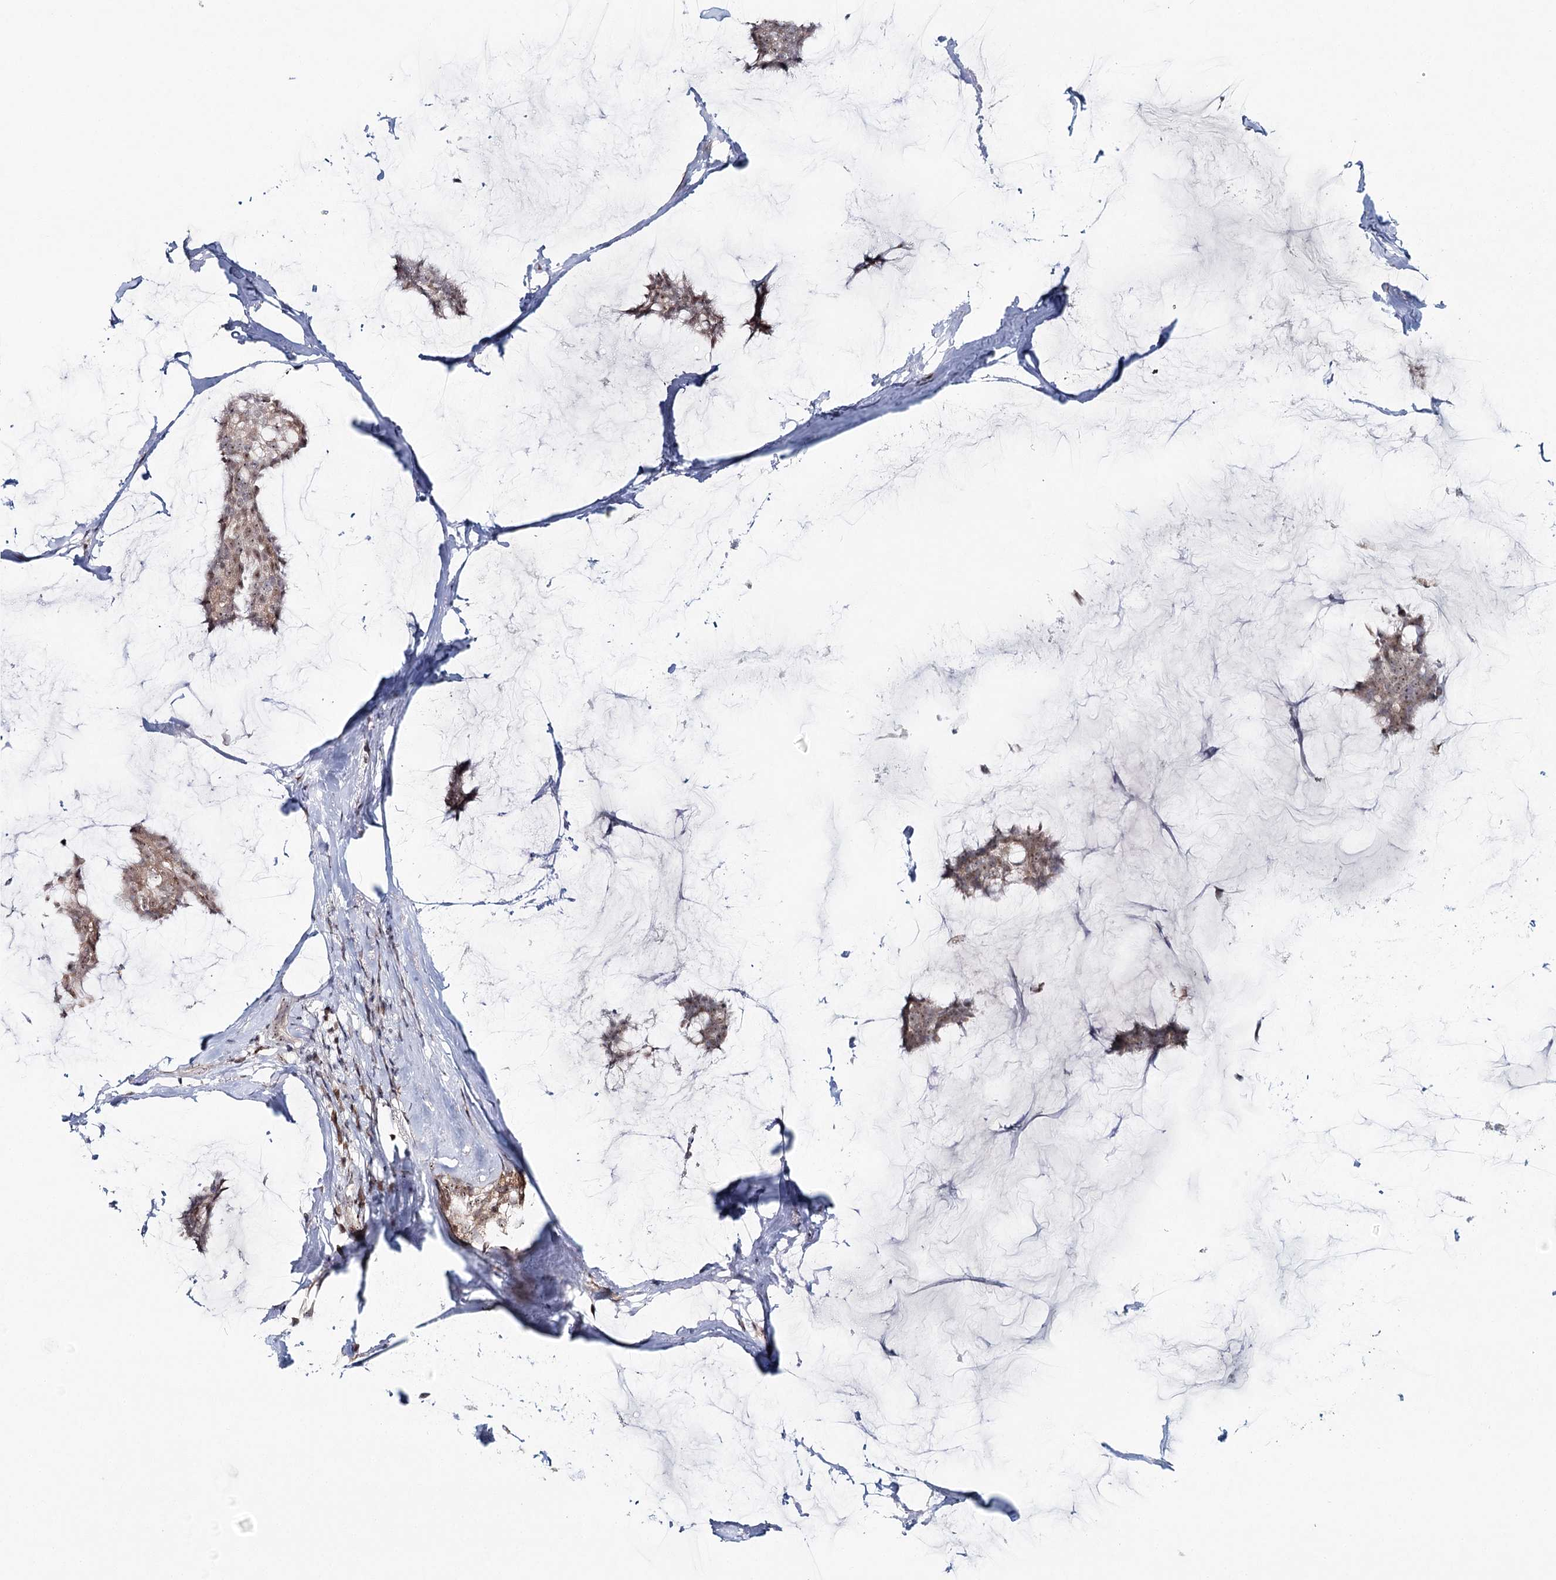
{"staining": {"intensity": "weak", "quantity": ">75%", "location": "cytoplasmic/membranous,nuclear"}, "tissue": "breast cancer", "cell_type": "Tumor cells", "image_type": "cancer", "snomed": [{"axis": "morphology", "description": "Duct carcinoma"}, {"axis": "topography", "description": "Breast"}], "caption": "The photomicrograph reveals immunohistochemical staining of intraductal carcinoma (breast). There is weak cytoplasmic/membranous and nuclear staining is seen in about >75% of tumor cells.", "gene": "ATAD1", "patient": {"sex": "female", "age": 93}}